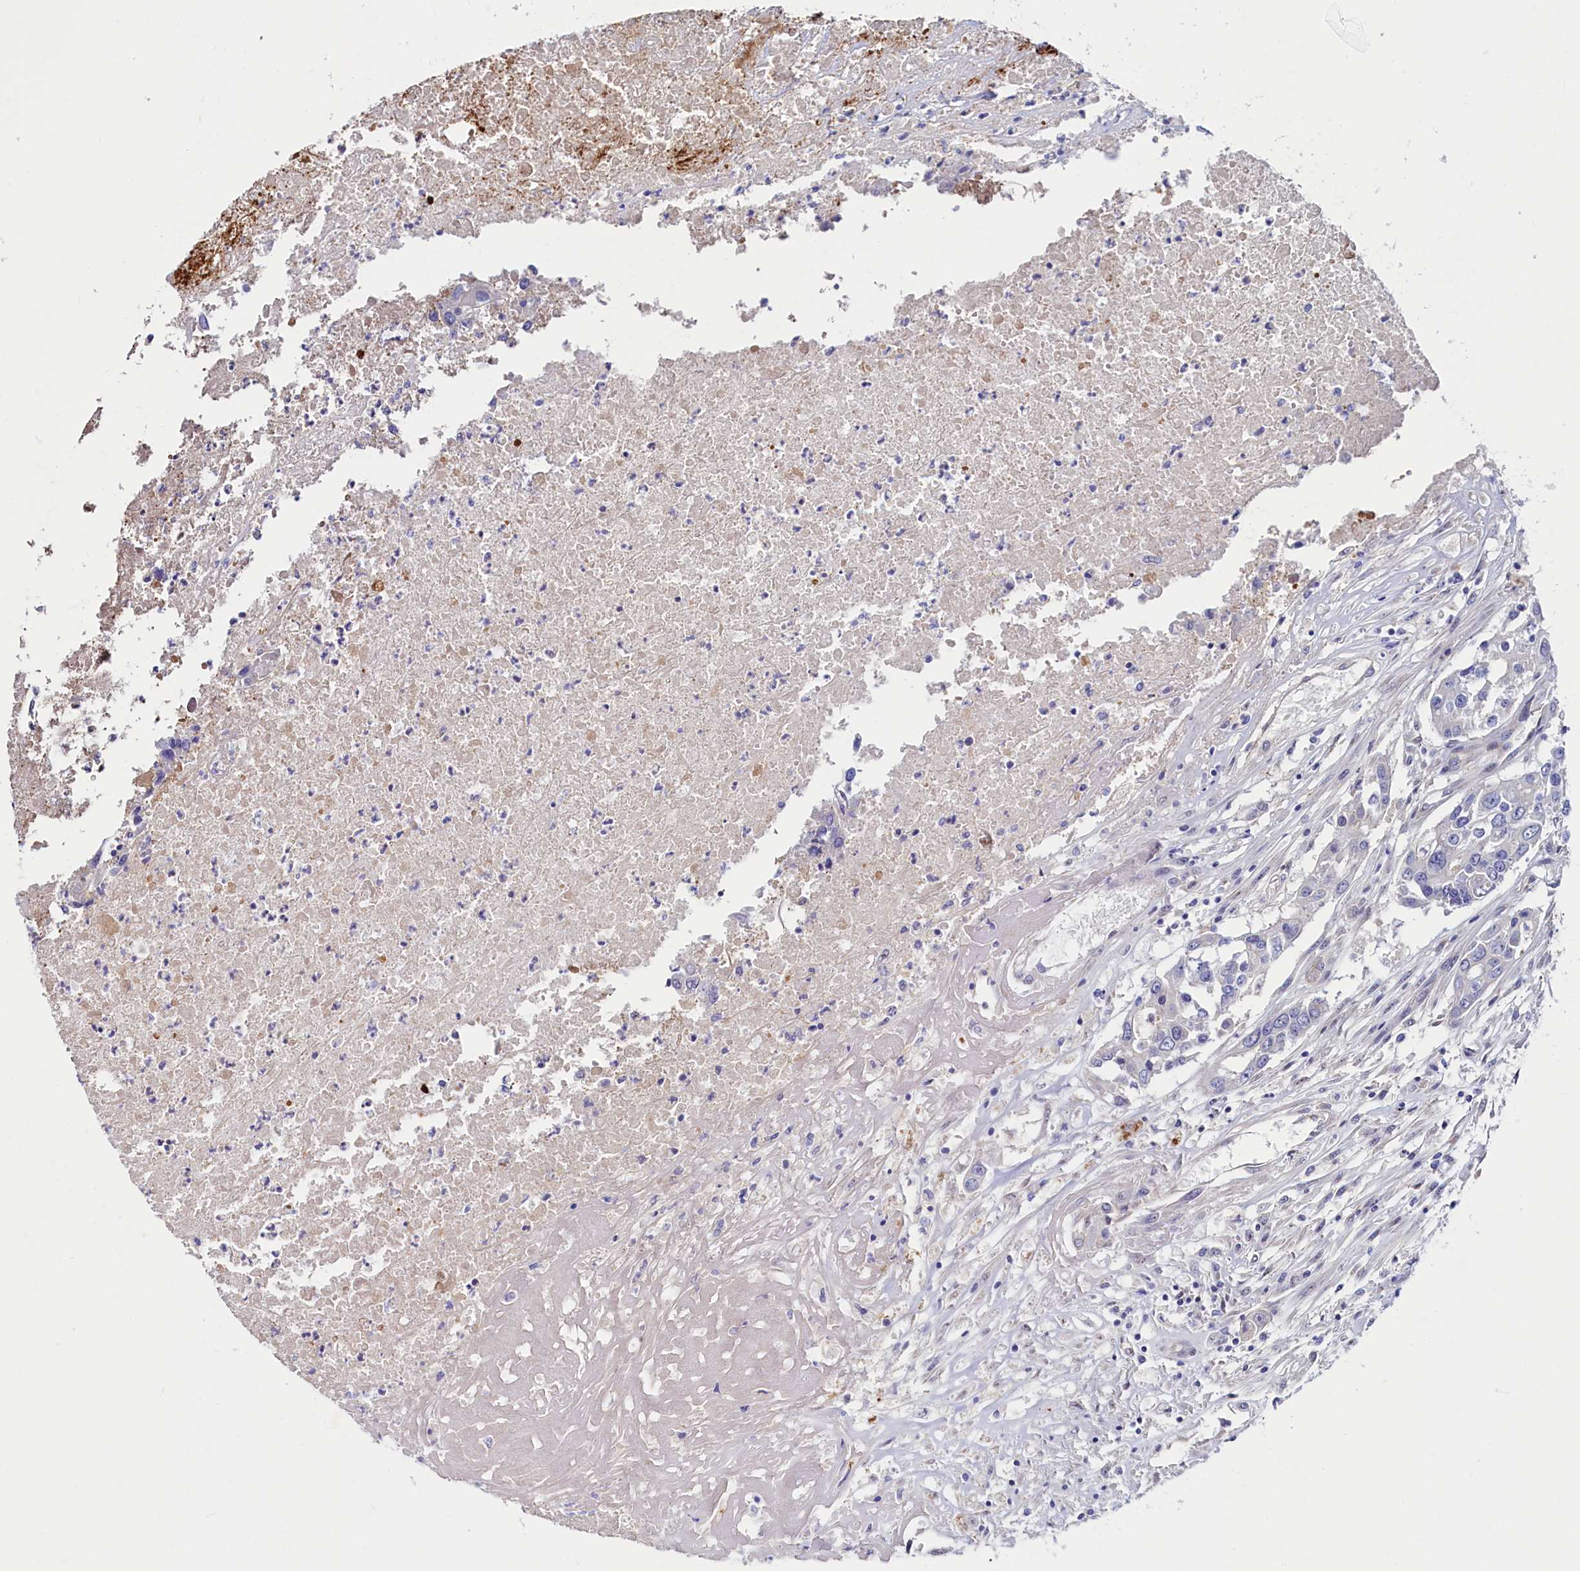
{"staining": {"intensity": "negative", "quantity": "none", "location": "none"}, "tissue": "colorectal cancer", "cell_type": "Tumor cells", "image_type": "cancer", "snomed": [{"axis": "morphology", "description": "Adenocarcinoma, NOS"}, {"axis": "topography", "description": "Colon"}], "caption": "This is an IHC micrograph of human colorectal cancer (adenocarcinoma). There is no staining in tumor cells.", "gene": "ASTE1", "patient": {"sex": "male", "age": 77}}